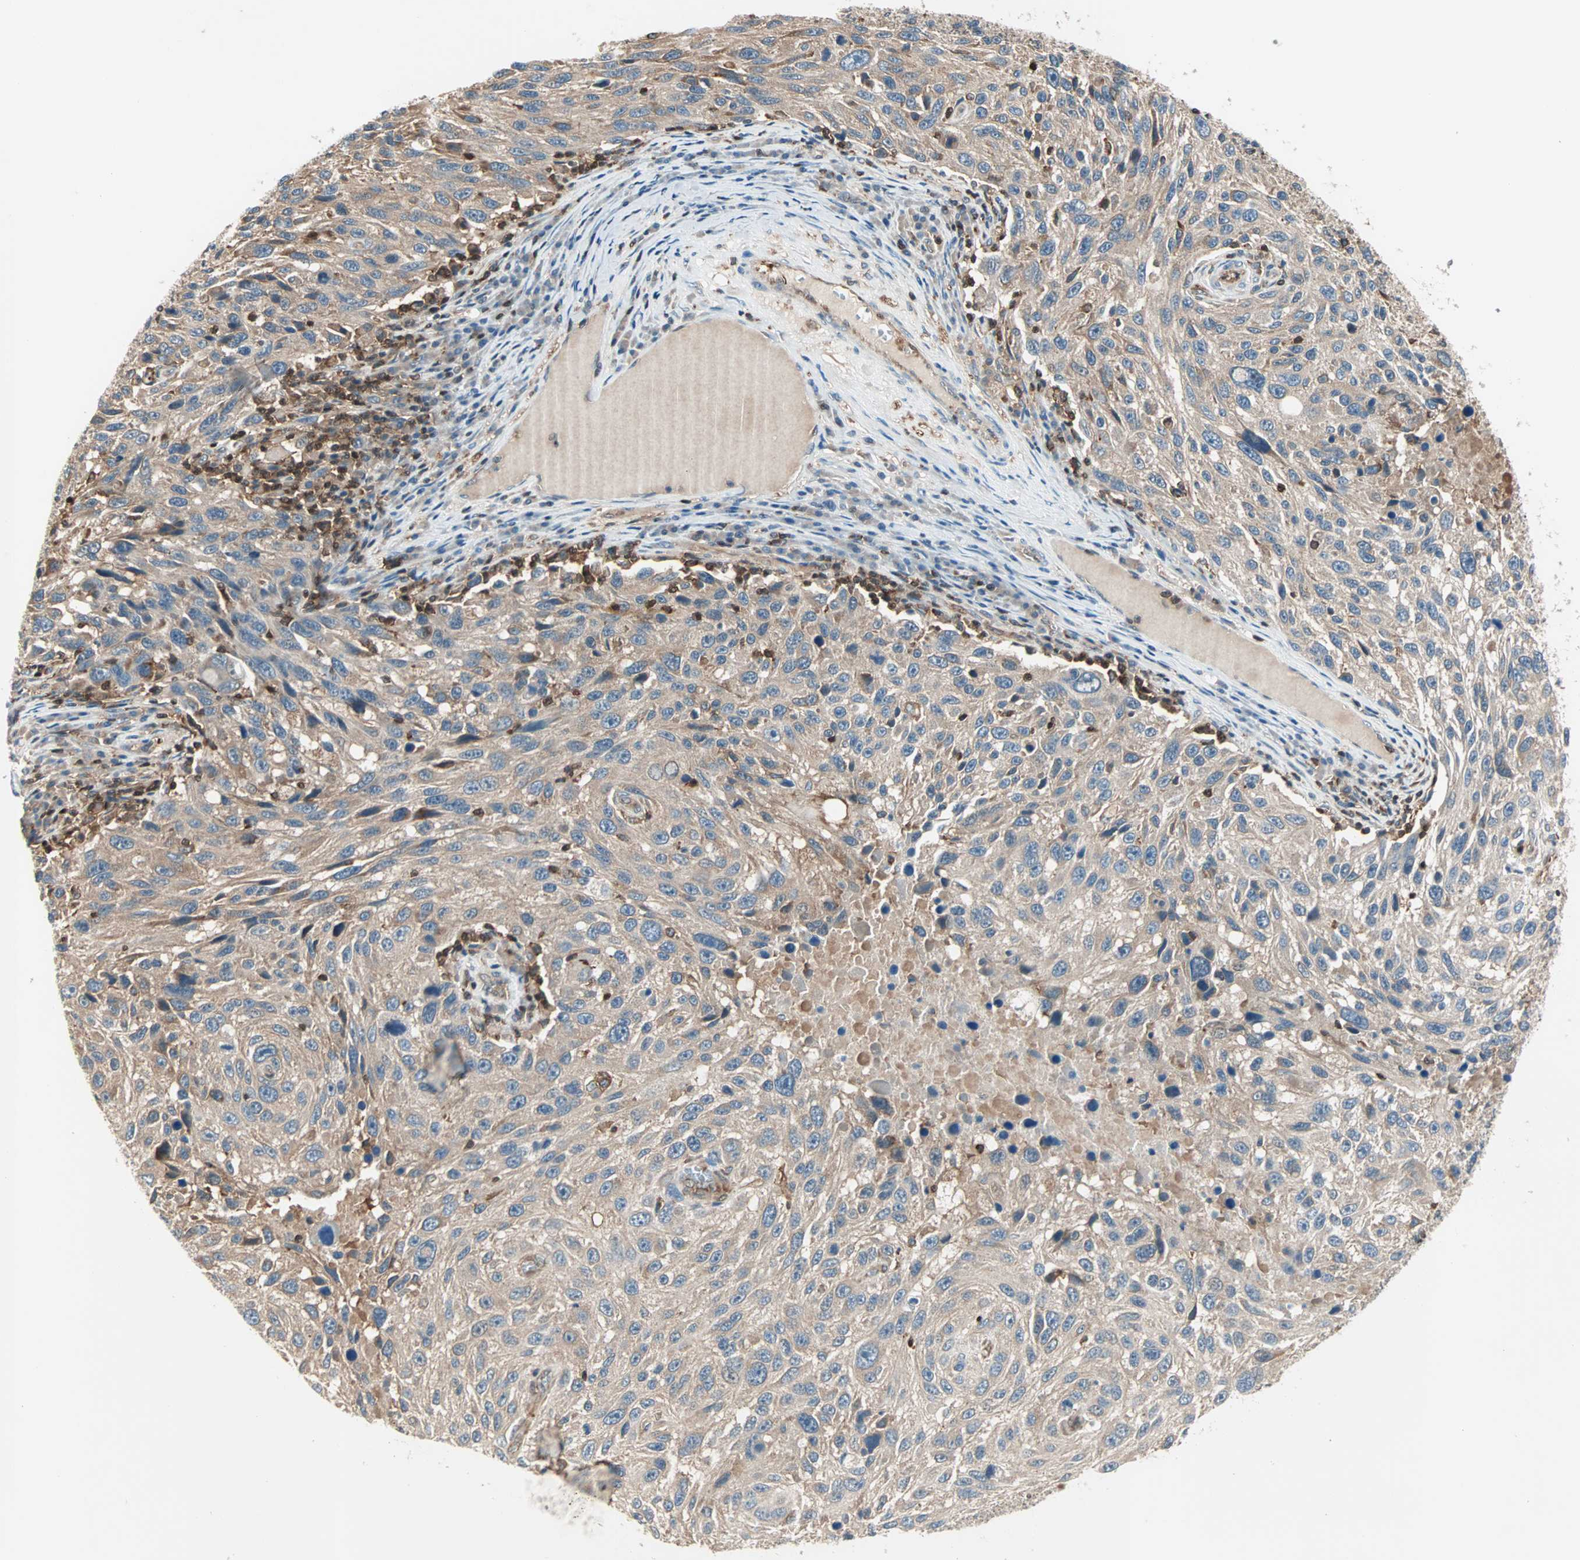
{"staining": {"intensity": "weak", "quantity": ">75%", "location": "cytoplasmic/membranous"}, "tissue": "melanoma", "cell_type": "Tumor cells", "image_type": "cancer", "snomed": [{"axis": "morphology", "description": "Malignant melanoma, NOS"}, {"axis": "topography", "description": "Skin"}], "caption": "Protein staining reveals weak cytoplasmic/membranous expression in about >75% of tumor cells in malignant melanoma. Immunohistochemistry stains the protein of interest in brown and the nuclei are stained blue.", "gene": "TEC", "patient": {"sex": "male", "age": 53}}